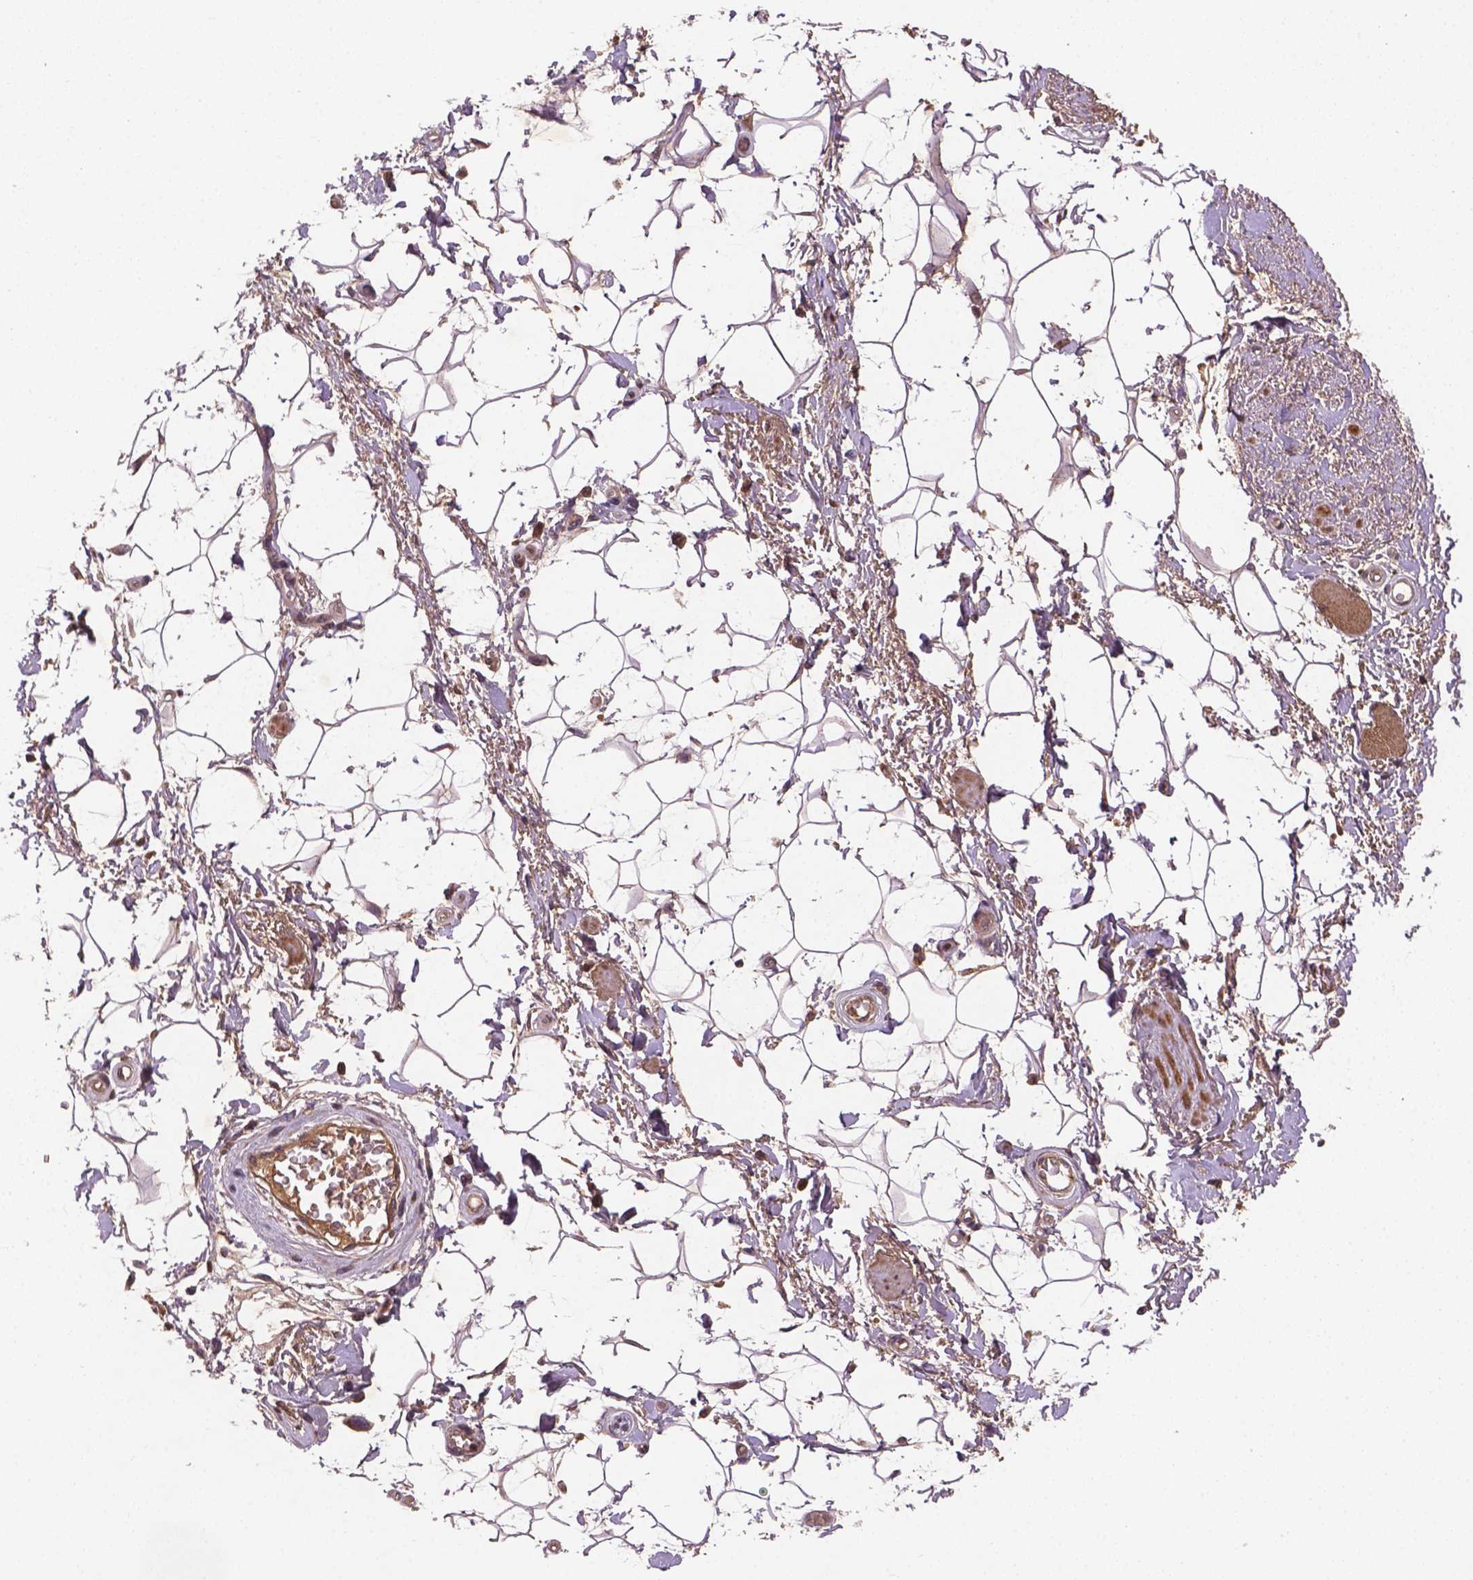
{"staining": {"intensity": "weak", "quantity": ">75%", "location": "cytoplasmic/membranous"}, "tissue": "adipose tissue", "cell_type": "Adipocytes", "image_type": "normal", "snomed": [{"axis": "morphology", "description": "Normal tissue, NOS"}, {"axis": "topography", "description": "Anal"}, {"axis": "topography", "description": "Peripheral nerve tissue"}], "caption": "Immunohistochemistry histopathology image of benign human adipose tissue stained for a protein (brown), which exhibits low levels of weak cytoplasmic/membranous expression in about >75% of adipocytes.", "gene": "NIPAL2", "patient": {"sex": "male", "age": 51}}